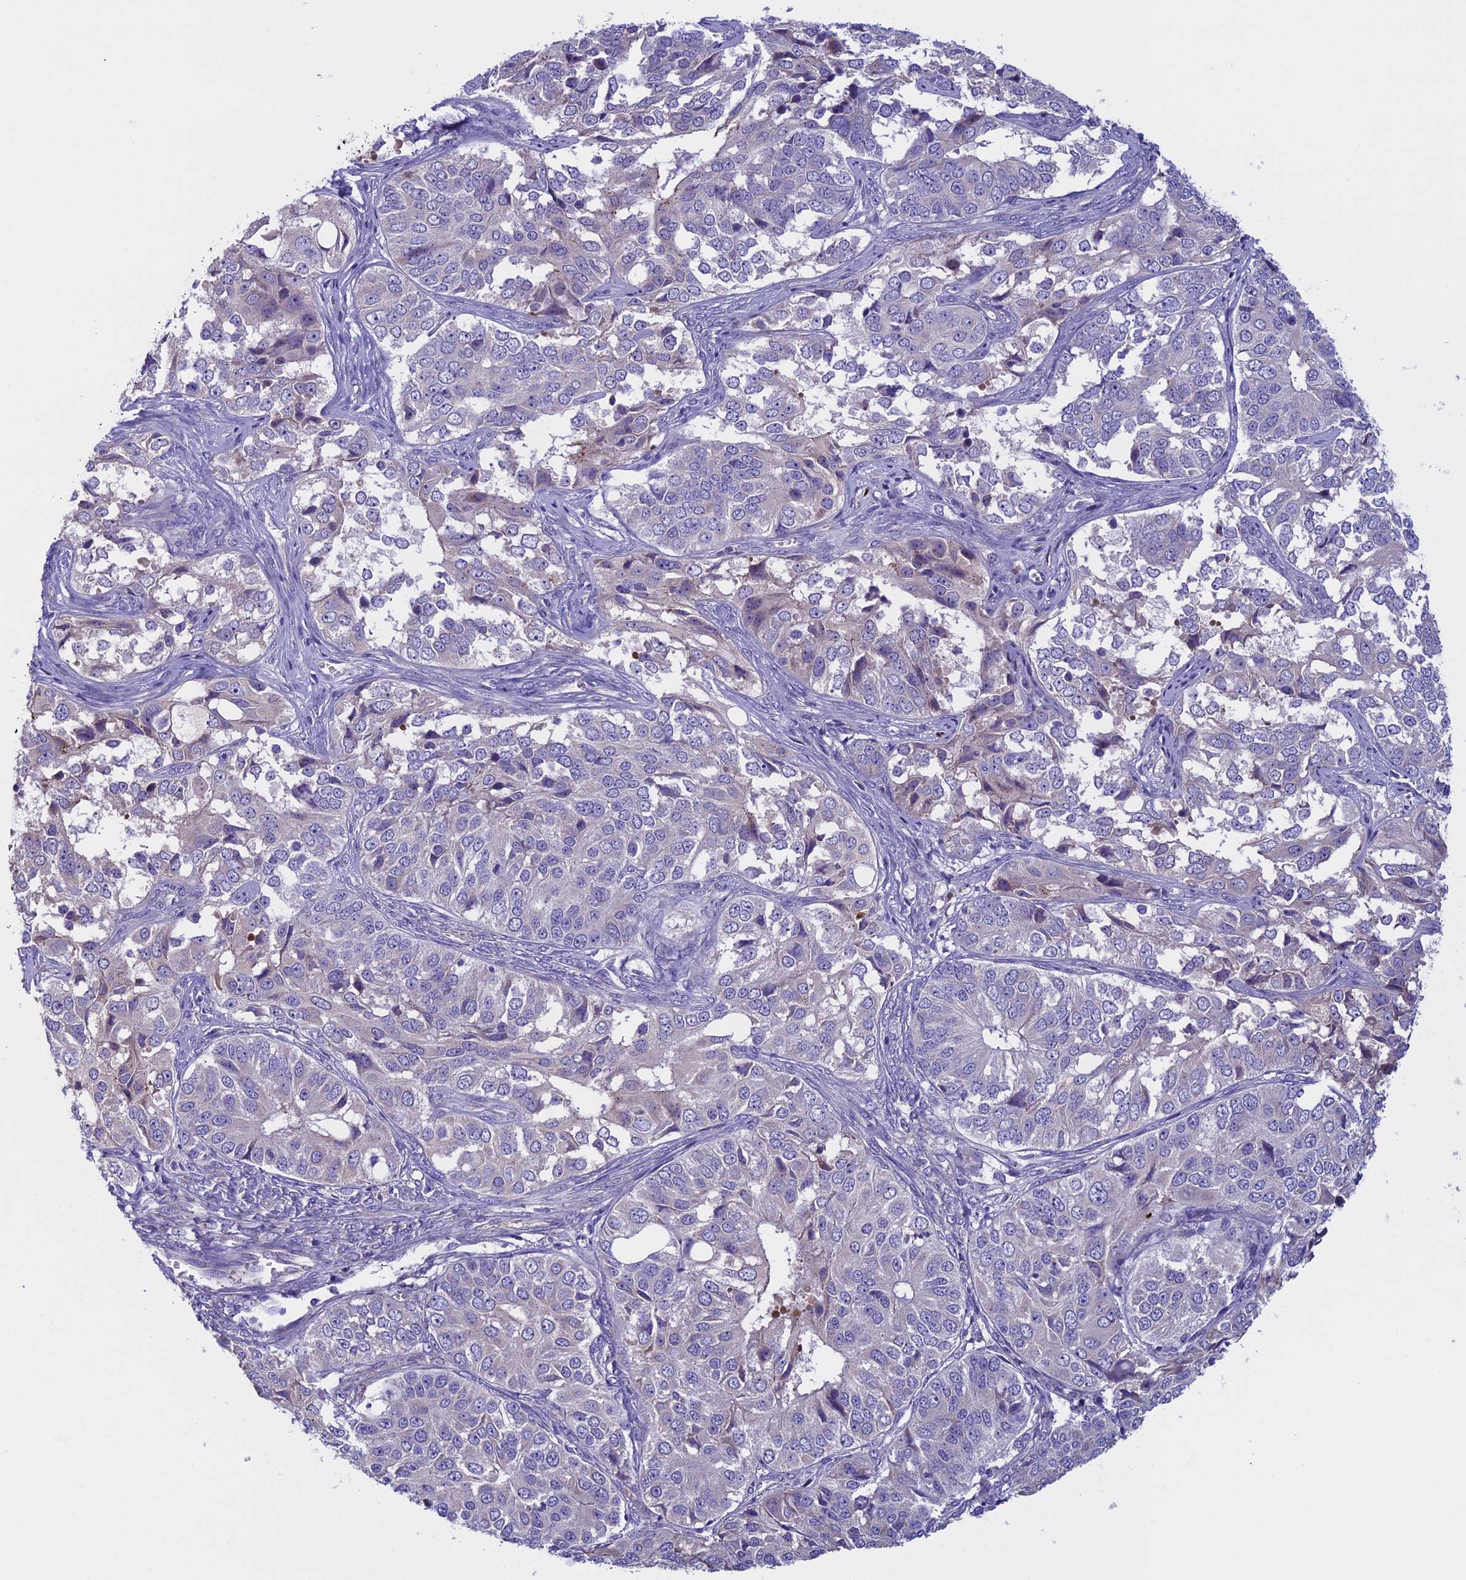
{"staining": {"intensity": "negative", "quantity": "none", "location": "none"}, "tissue": "ovarian cancer", "cell_type": "Tumor cells", "image_type": "cancer", "snomed": [{"axis": "morphology", "description": "Carcinoma, endometroid"}, {"axis": "topography", "description": "Ovary"}], "caption": "An IHC micrograph of ovarian endometroid carcinoma is shown. There is no staining in tumor cells of ovarian endometroid carcinoma.", "gene": "DCTN5", "patient": {"sex": "female", "age": 51}}